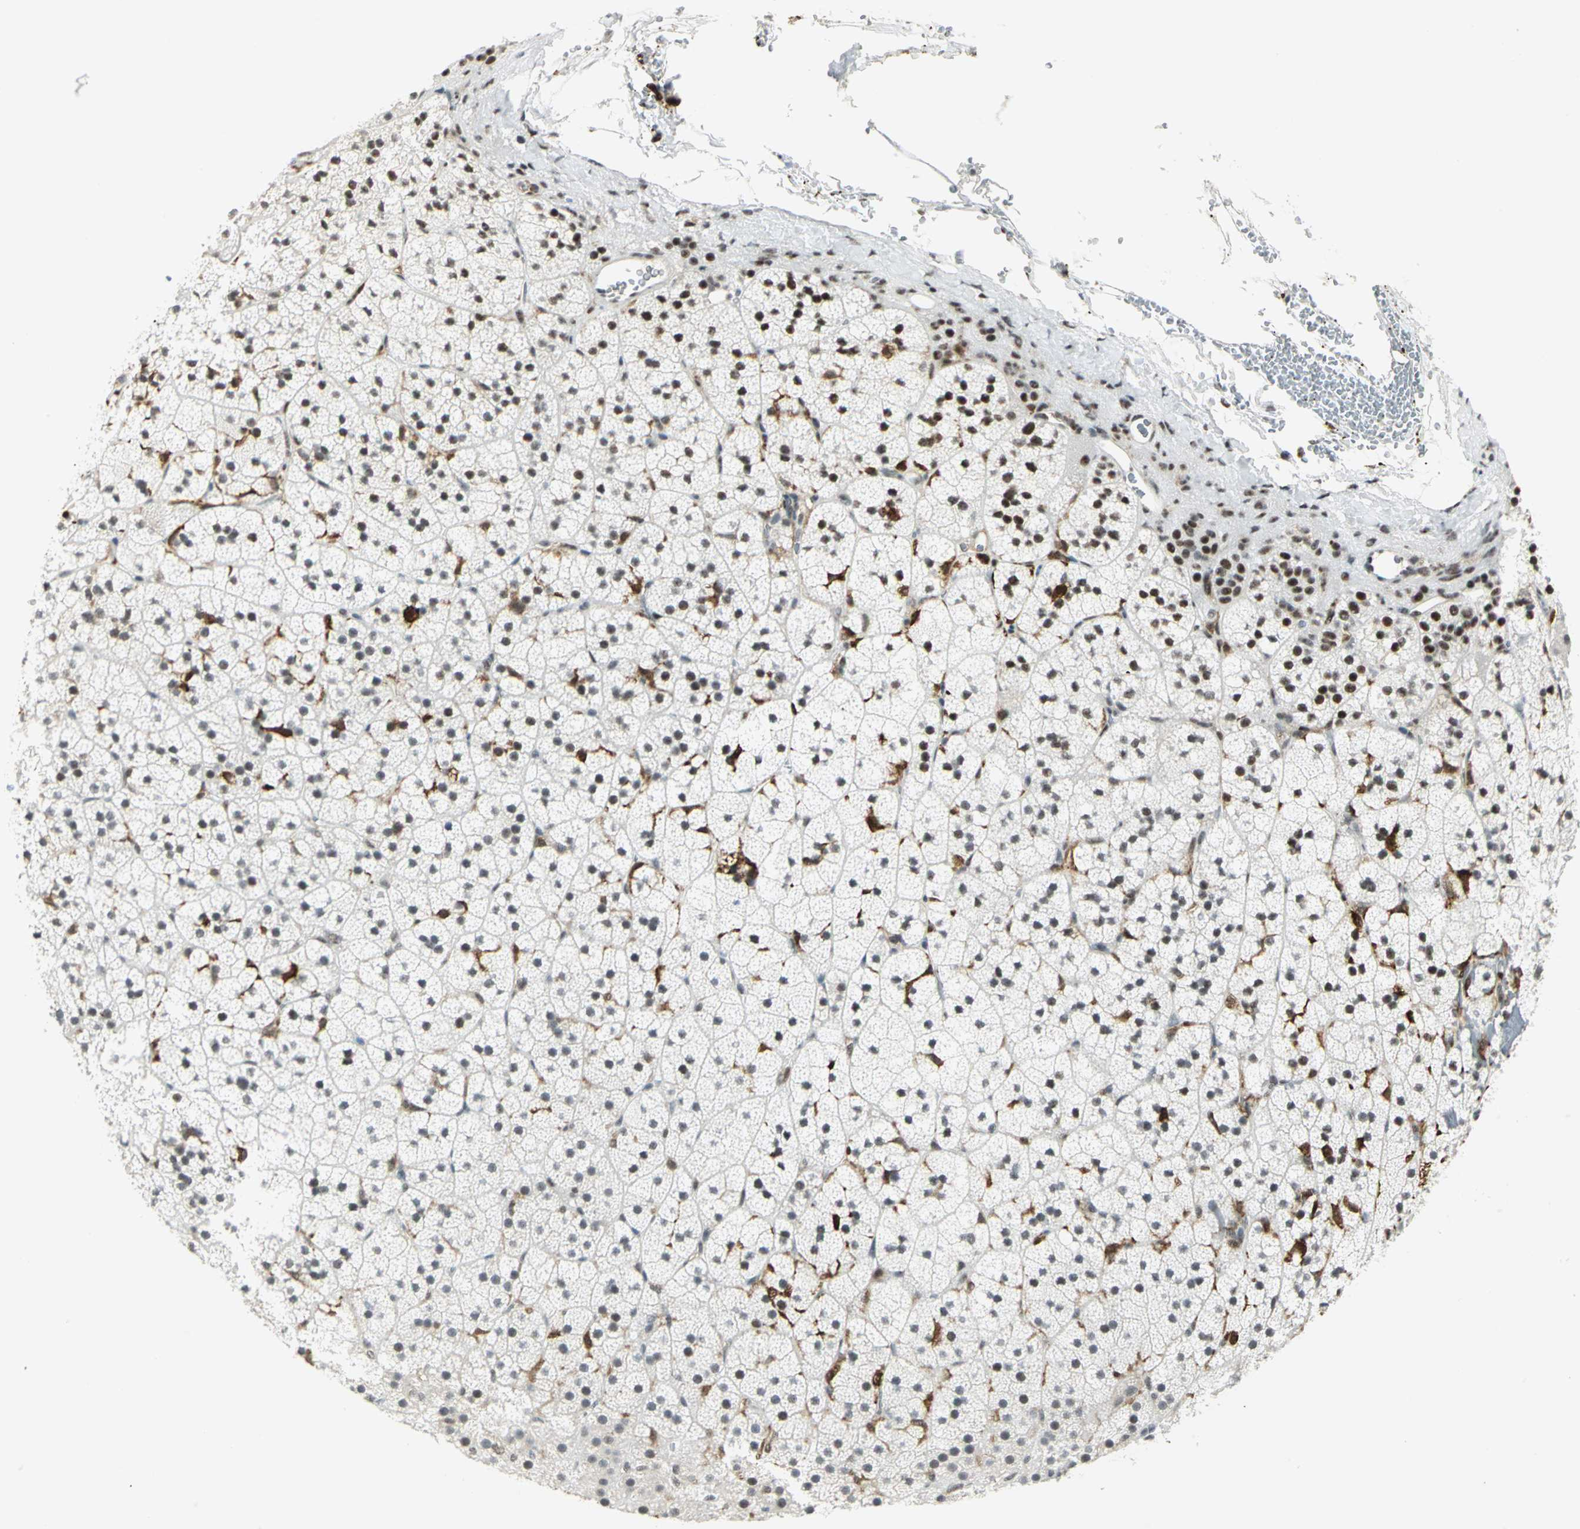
{"staining": {"intensity": "strong", "quantity": "25%-75%", "location": "nuclear"}, "tissue": "adrenal gland", "cell_type": "Glandular cells", "image_type": "normal", "snomed": [{"axis": "morphology", "description": "Normal tissue, NOS"}, {"axis": "topography", "description": "Adrenal gland"}], "caption": "High-power microscopy captured an IHC micrograph of normal adrenal gland, revealing strong nuclear positivity in about 25%-75% of glandular cells. (IHC, brightfield microscopy, high magnification).", "gene": "MTMR10", "patient": {"sex": "male", "age": 35}}